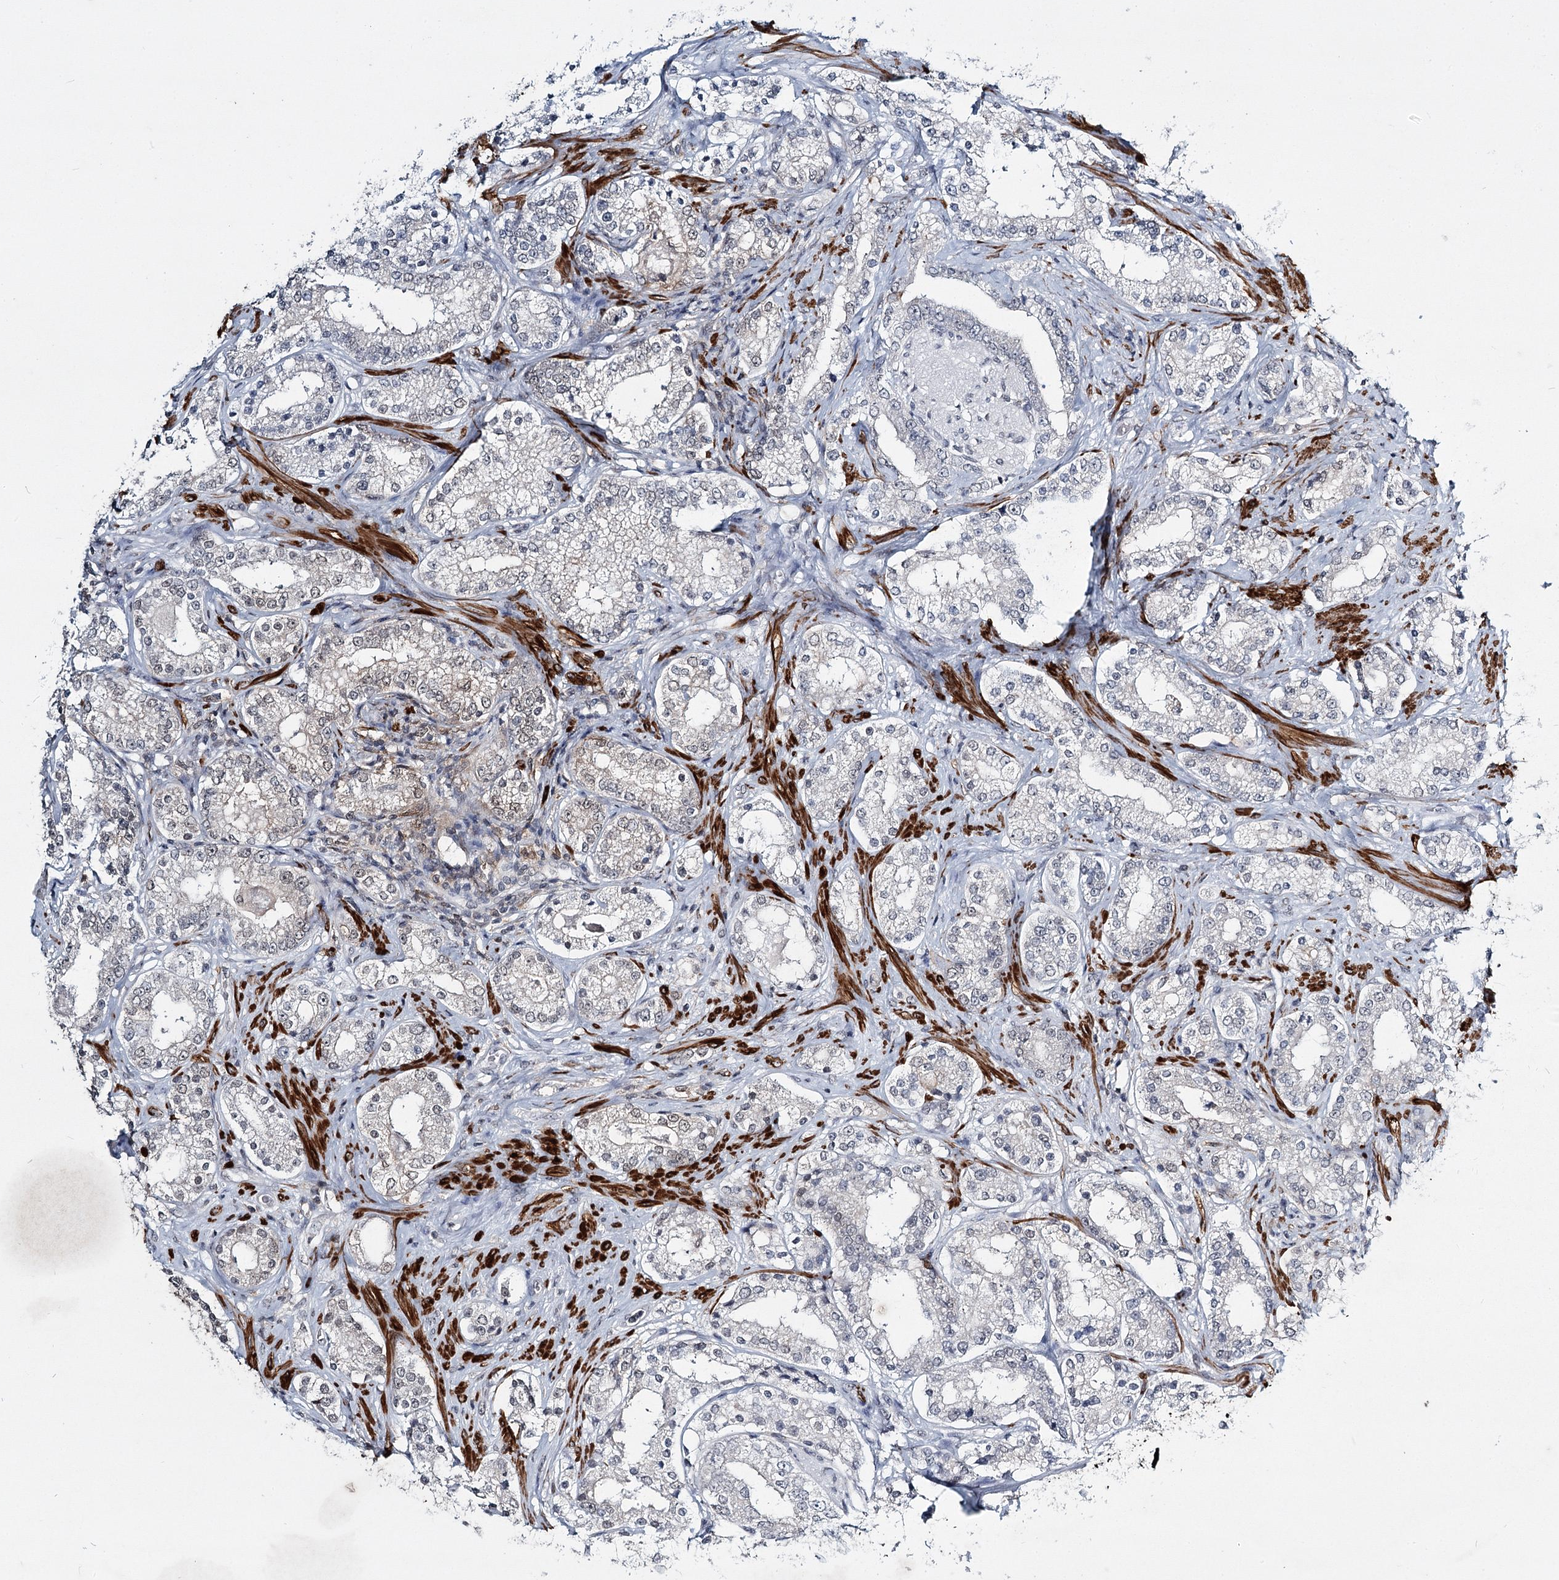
{"staining": {"intensity": "negative", "quantity": "none", "location": "none"}, "tissue": "prostate cancer", "cell_type": "Tumor cells", "image_type": "cancer", "snomed": [{"axis": "morphology", "description": "Normal tissue, NOS"}, {"axis": "morphology", "description": "Adenocarcinoma, High grade"}, {"axis": "topography", "description": "Prostate"}], "caption": "An immunohistochemistry (IHC) micrograph of prostate cancer (adenocarcinoma (high-grade)) is shown. There is no staining in tumor cells of prostate cancer (adenocarcinoma (high-grade)).", "gene": "TMEM70", "patient": {"sex": "male", "age": 83}}